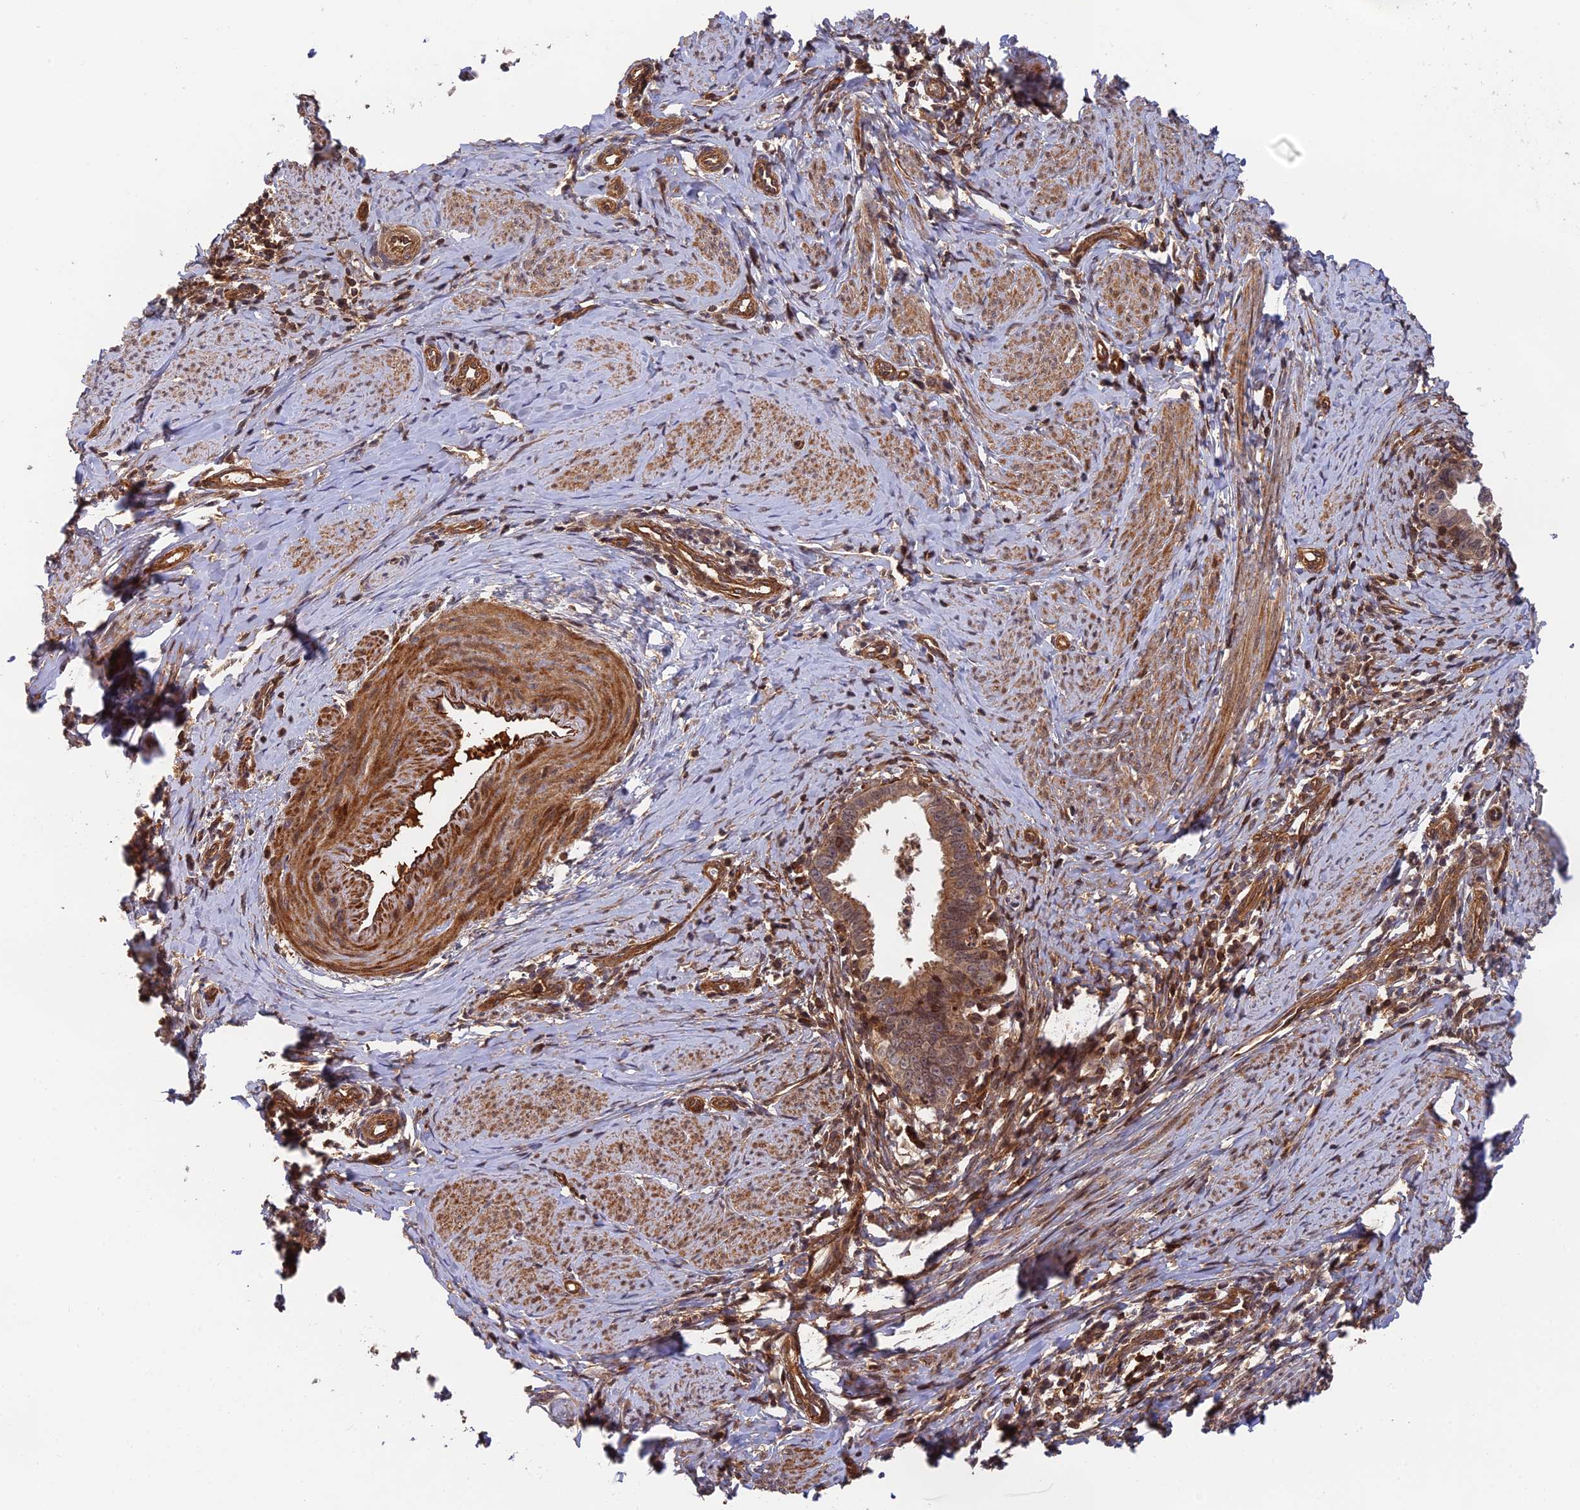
{"staining": {"intensity": "moderate", "quantity": ">75%", "location": "cytoplasmic/membranous"}, "tissue": "cervical cancer", "cell_type": "Tumor cells", "image_type": "cancer", "snomed": [{"axis": "morphology", "description": "Adenocarcinoma, NOS"}, {"axis": "topography", "description": "Cervix"}], "caption": "Human cervical cancer stained with a brown dye exhibits moderate cytoplasmic/membranous positive expression in about >75% of tumor cells.", "gene": "OSBPL1A", "patient": {"sex": "female", "age": 36}}